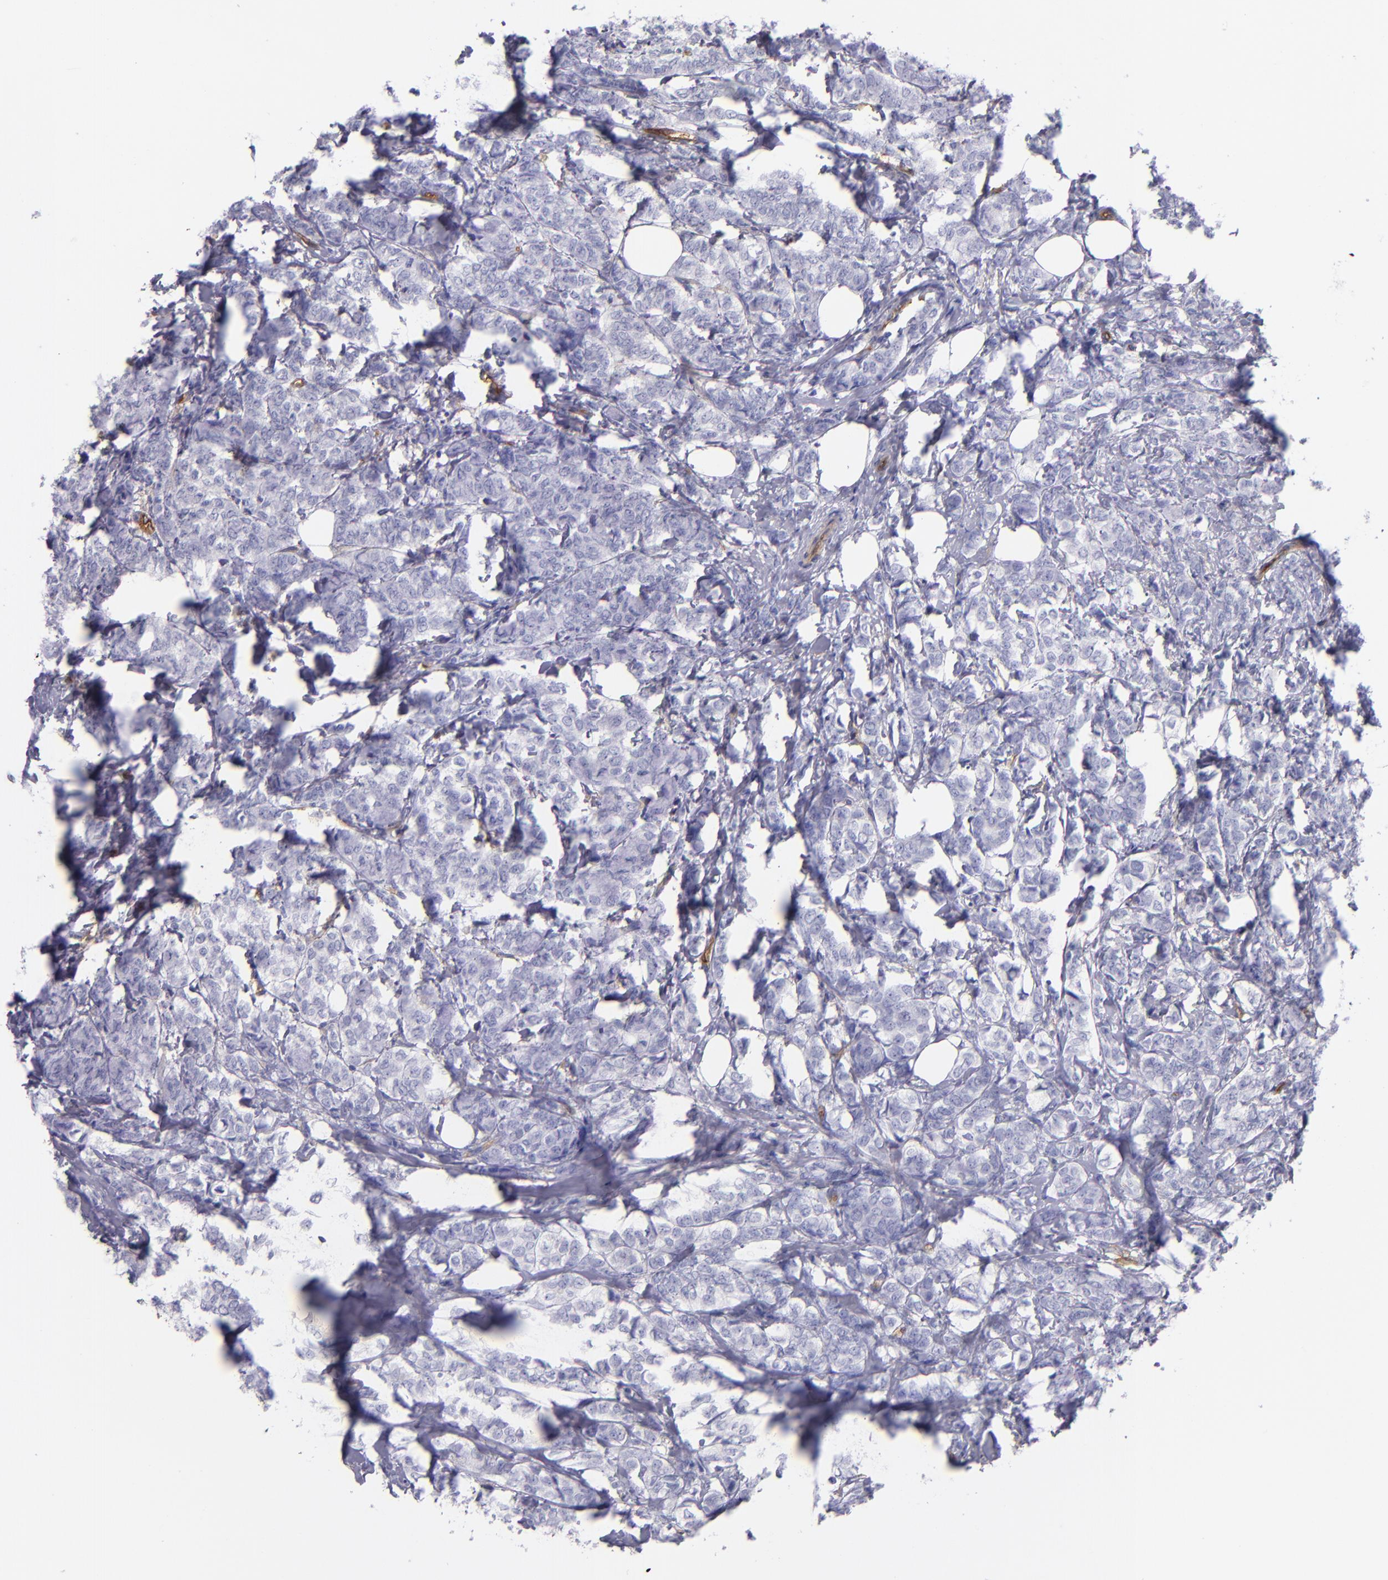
{"staining": {"intensity": "negative", "quantity": "none", "location": "none"}, "tissue": "breast cancer", "cell_type": "Tumor cells", "image_type": "cancer", "snomed": [{"axis": "morphology", "description": "Lobular carcinoma"}, {"axis": "topography", "description": "Breast"}], "caption": "This is a micrograph of immunohistochemistry (IHC) staining of lobular carcinoma (breast), which shows no staining in tumor cells.", "gene": "ENTPD1", "patient": {"sex": "female", "age": 60}}